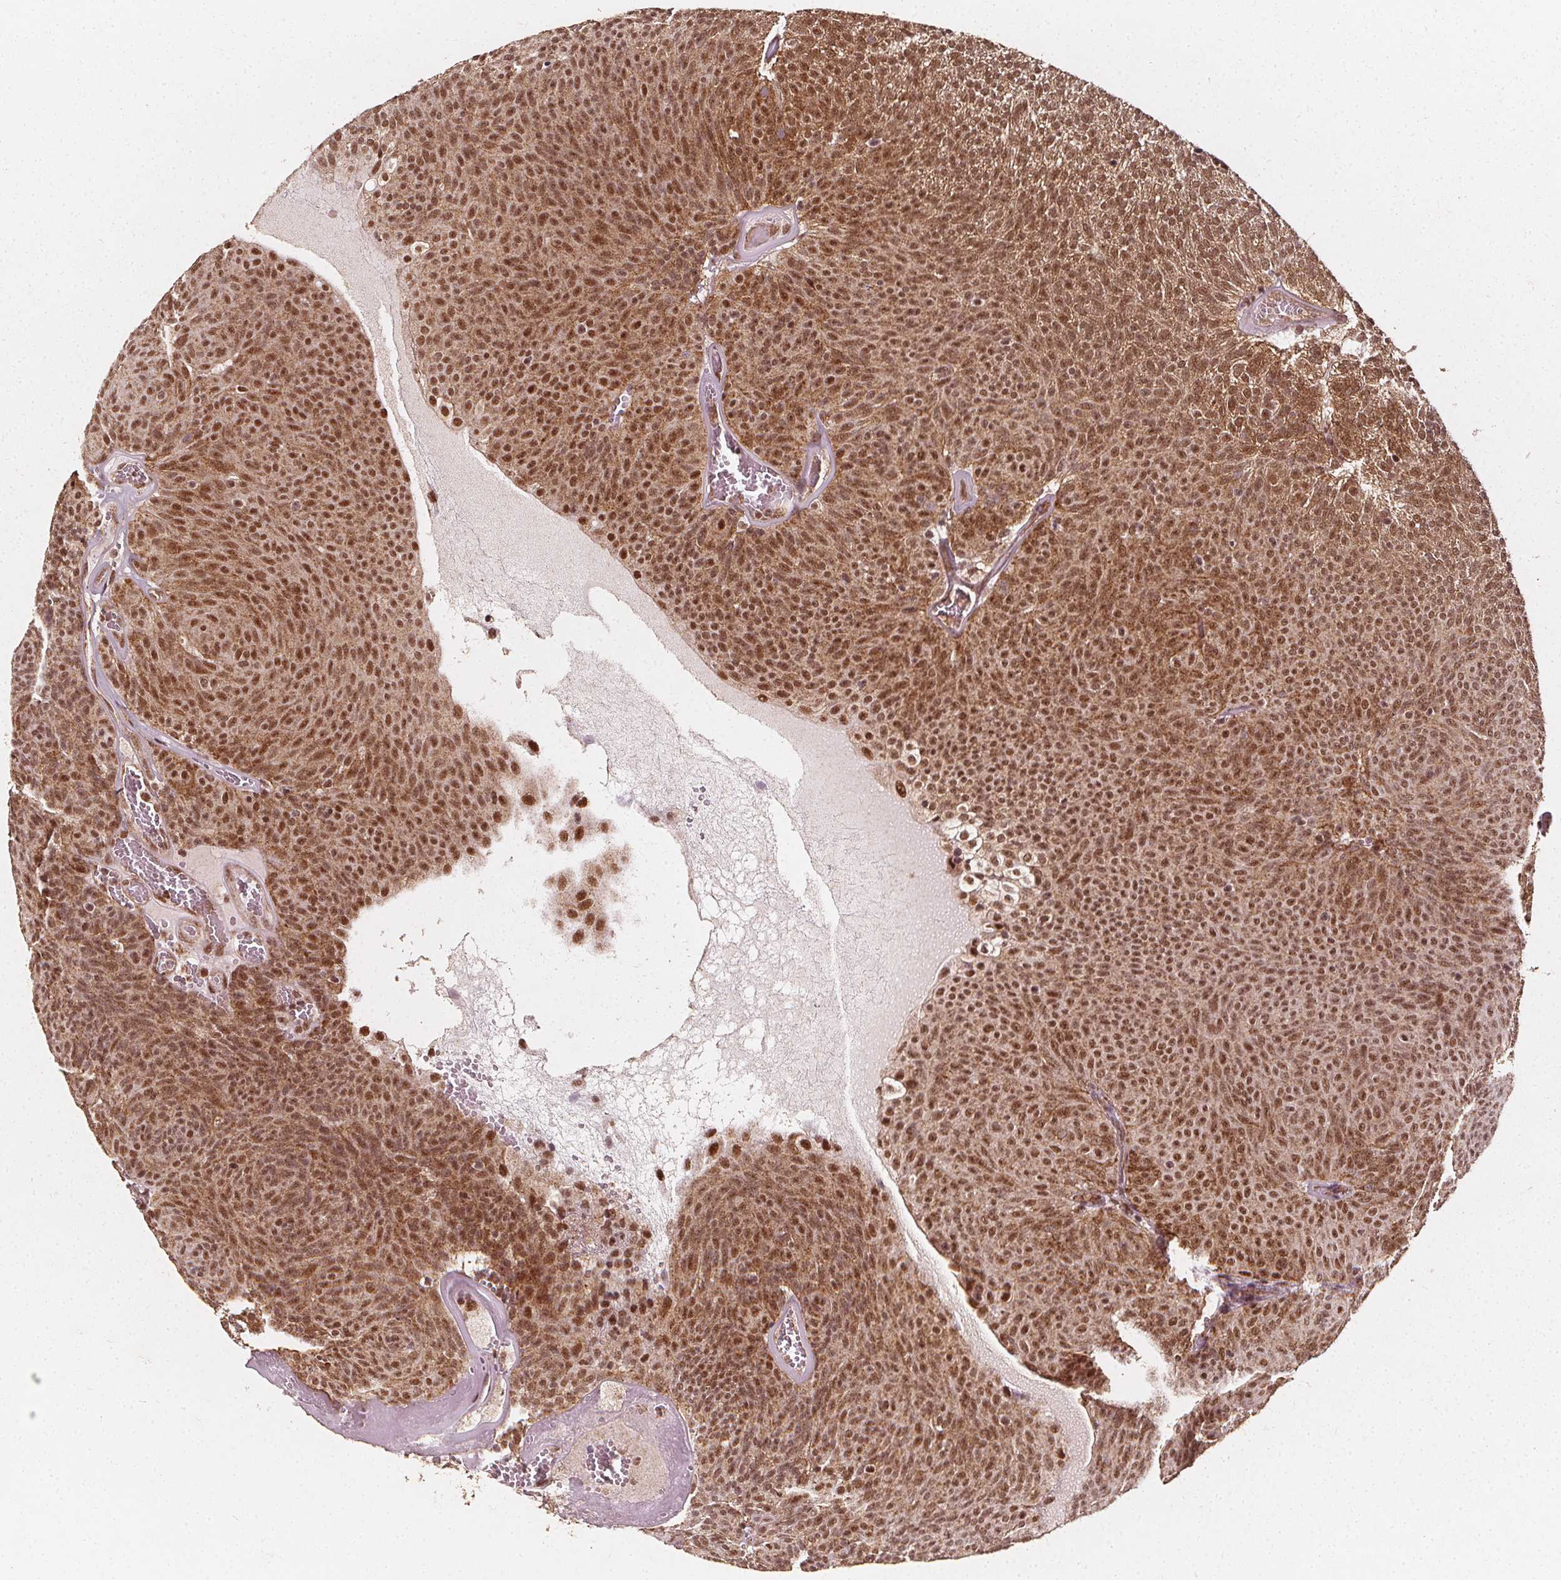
{"staining": {"intensity": "moderate", "quantity": ">75%", "location": "cytoplasmic/membranous,nuclear"}, "tissue": "urothelial cancer", "cell_type": "Tumor cells", "image_type": "cancer", "snomed": [{"axis": "morphology", "description": "Urothelial carcinoma, Low grade"}, {"axis": "topography", "description": "Urinary bladder"}], "caption": "There is medium levels of moderate cytoplasmic/membranous and nuclear positivity in tumor cells of urothelial cancer, as demonstrated by immunohistochemical staining (brown color).", "gene": "SMN1", "patient": {"sex": "male", "age": 77}}